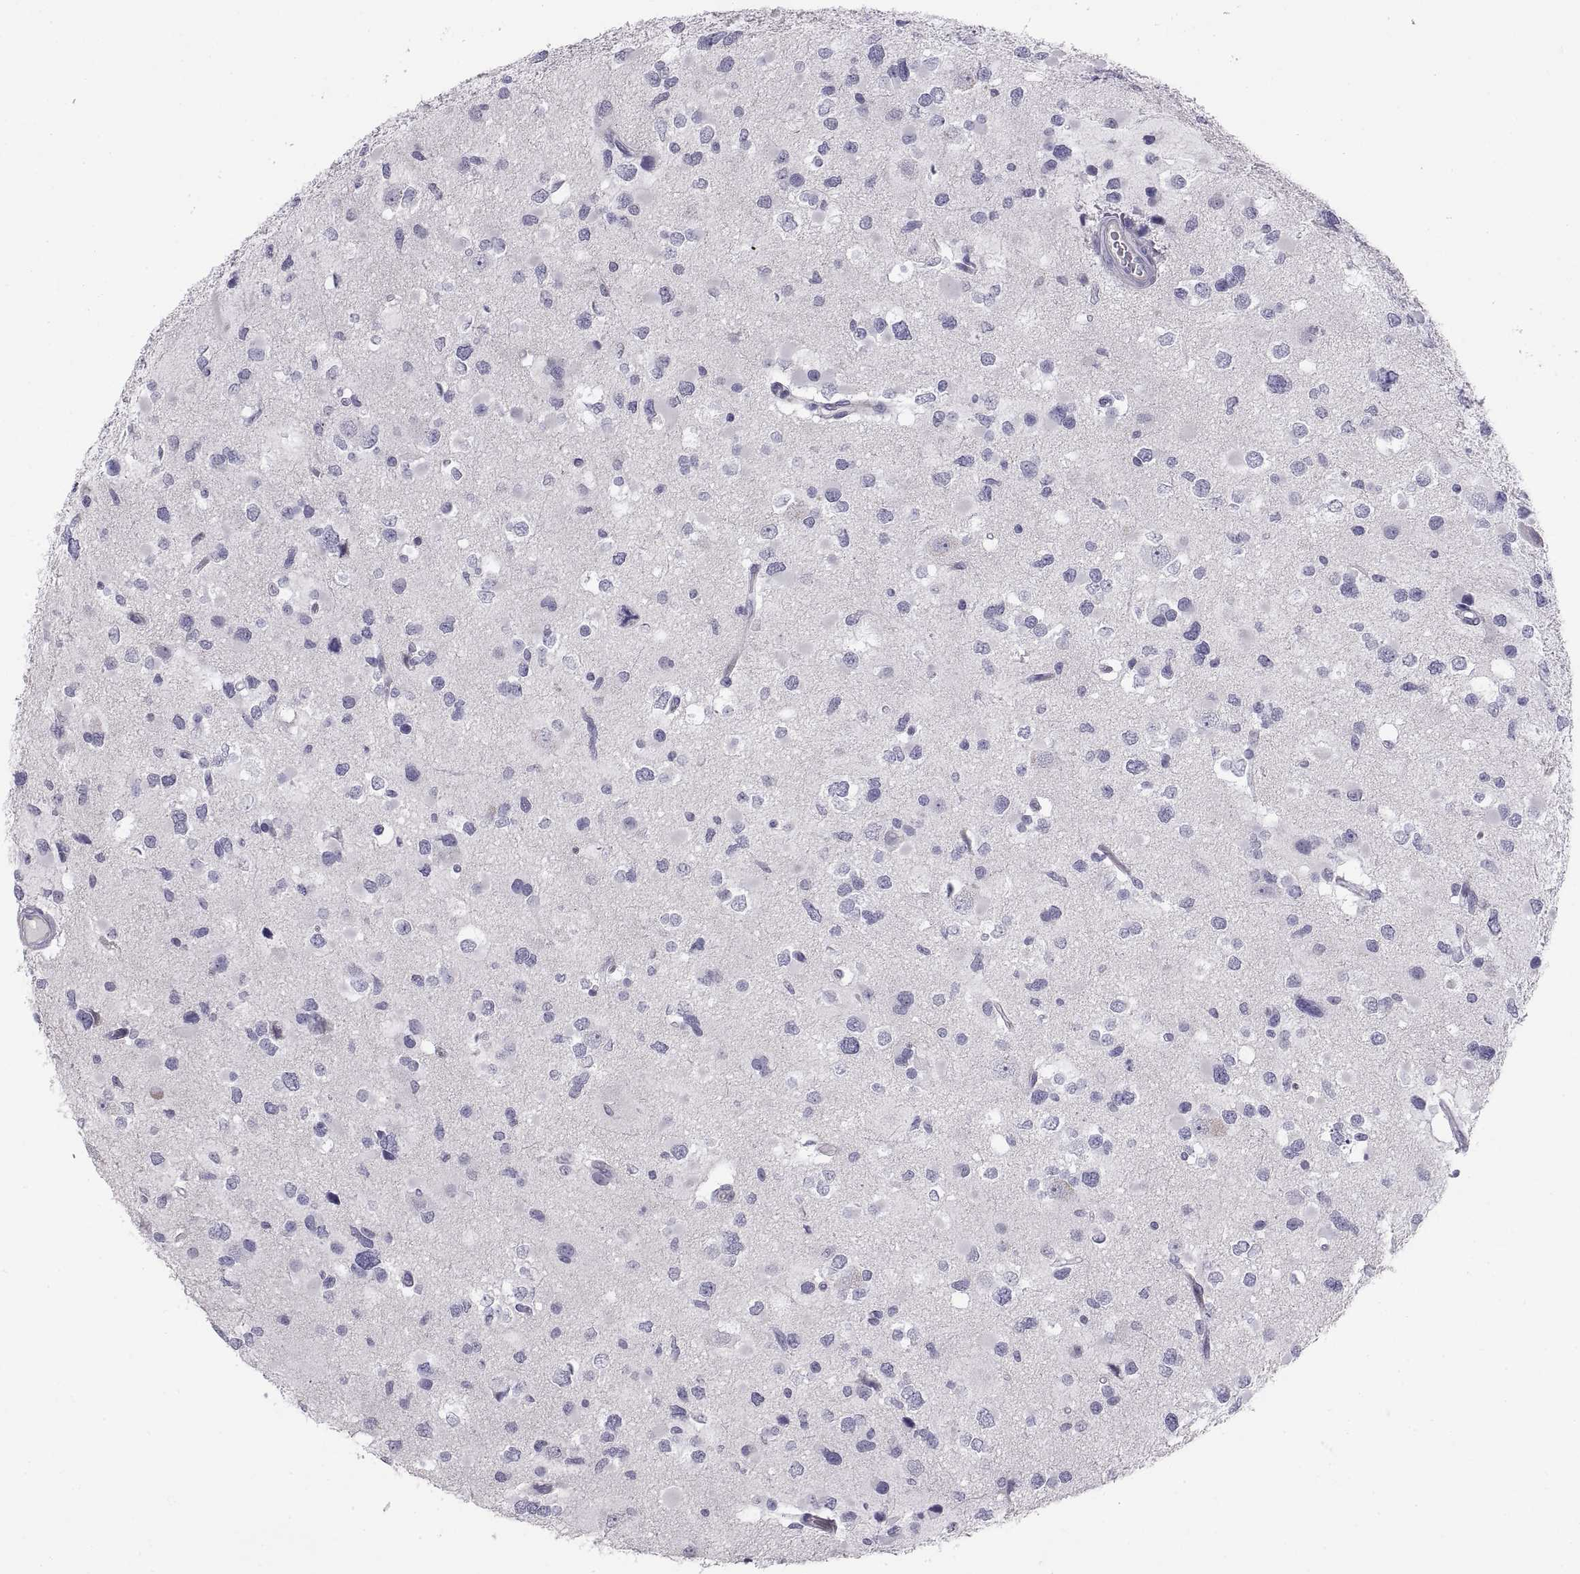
{"staining": {"intensity": "negative", "quantity": "none", "location": "none"}, "tissue": "glioma", "cell_type": "Tumor cells", "image_type": "cancer", "snomed": [{"axis": "morphology", "description": "Glioma, malignant, Low grade"}, {"axis": "topography", "description": "Brain"}], "caption": "Immunohistochemistry (IHC) image of malignant glioma (low-grade) stained for a protein (brown), which demonstrates no staining in tumor cells.", "gene": "TEX13A", "patient": {"sex": "female", "age": 32}}